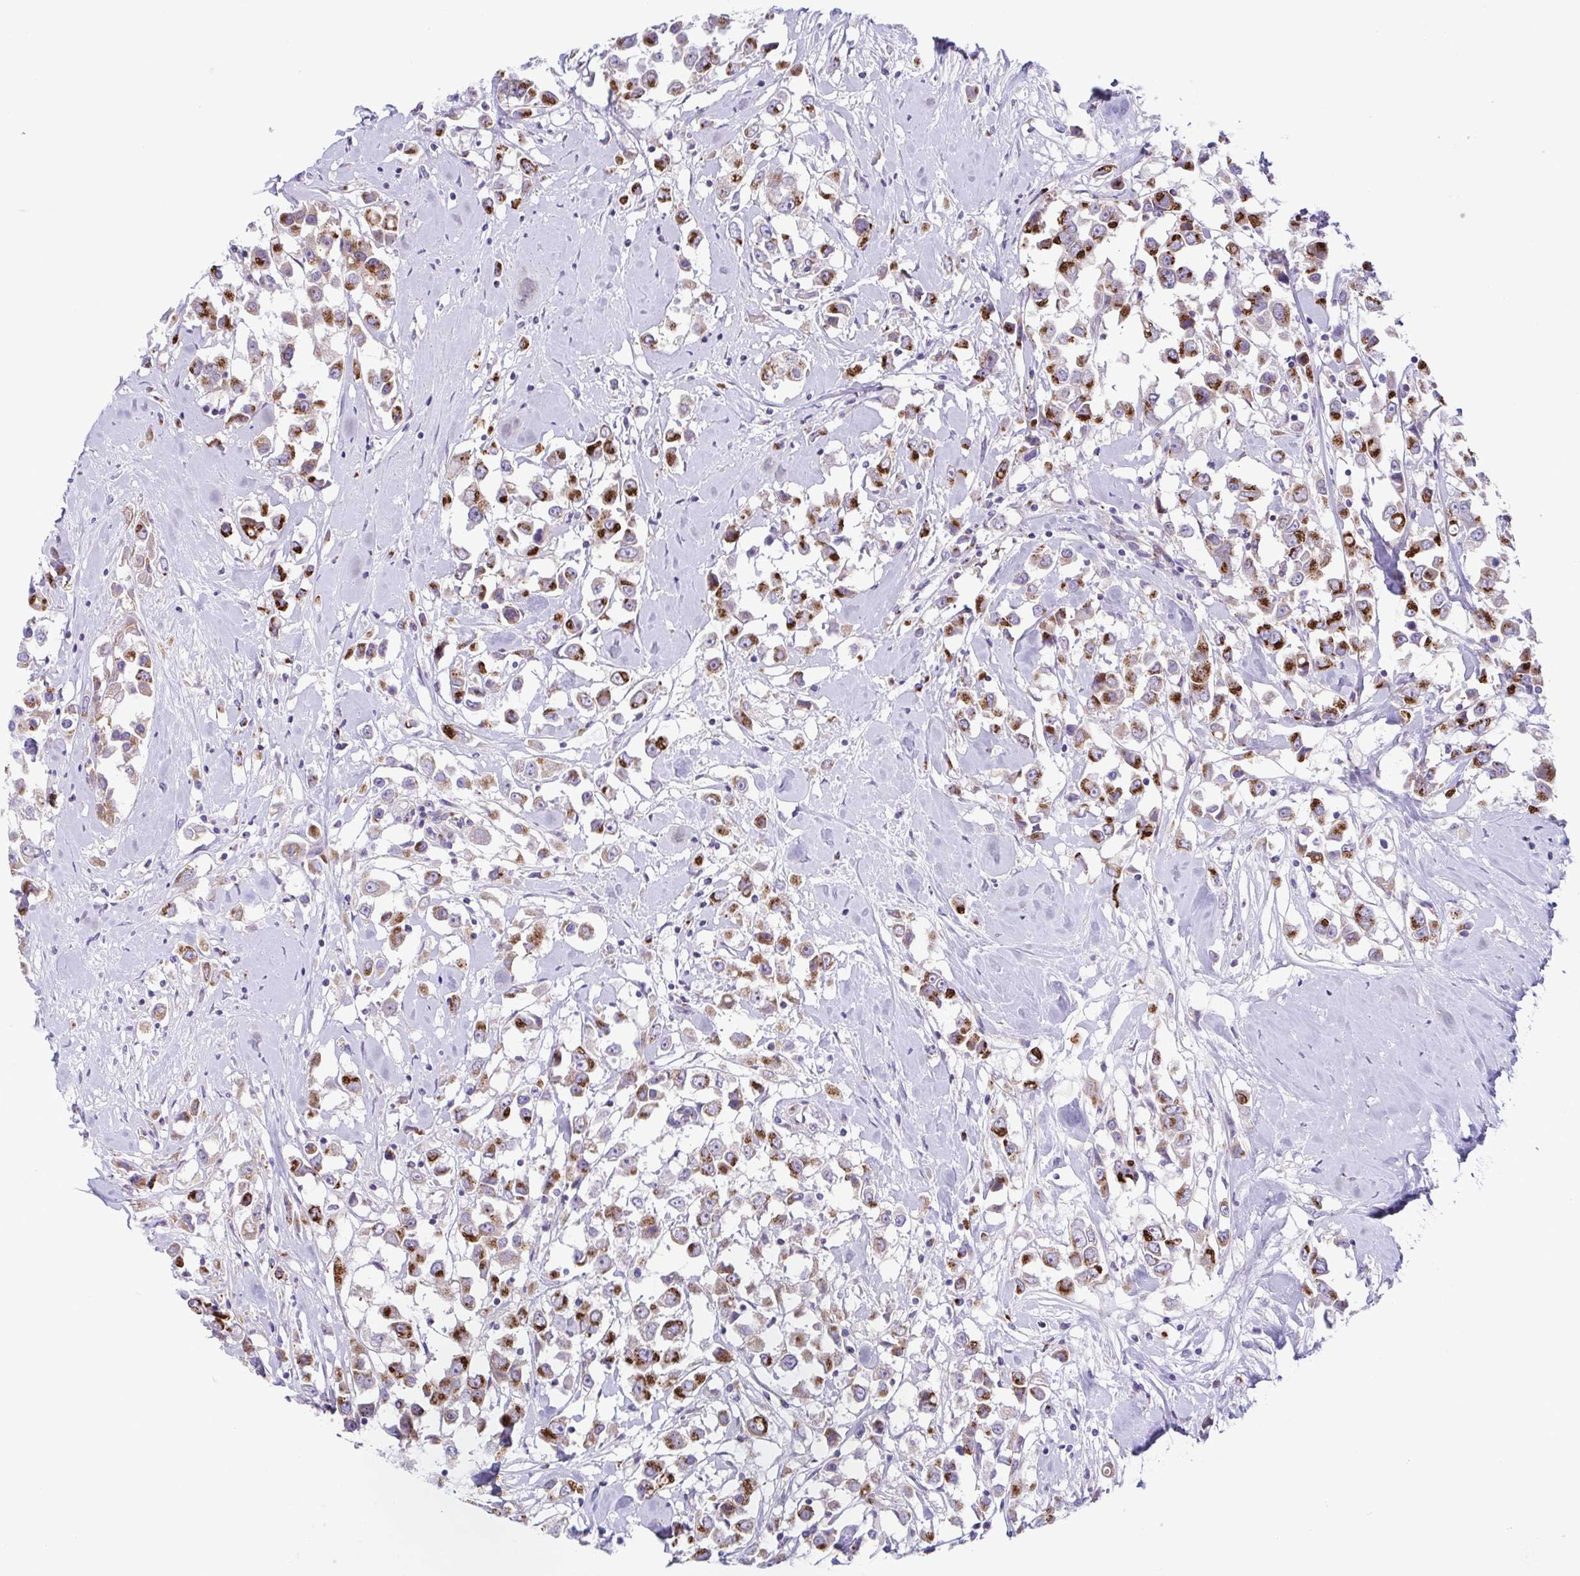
{"staining": {"intensity": "strong", "quantity": ">75%", "location": "cytoplasmic/membranous"}, "tissue": "breast cancer", "cell_type": "Tumor cells", "image_type": "cancer", "snomed": [{"axis": "morphology", "description": "Duct carcinoma"}, {"axis": "topography", "description": "Breast"}], "caption": "Approximately >75% of tumor cells in intraductal carcinoma (breast) demonstrate strong cytoplasmic/membranous protein staining as visualized by brown immunohistochemical staining.", "gene": "COL17A1", "patient": {"sex": "female", "age": 61}}